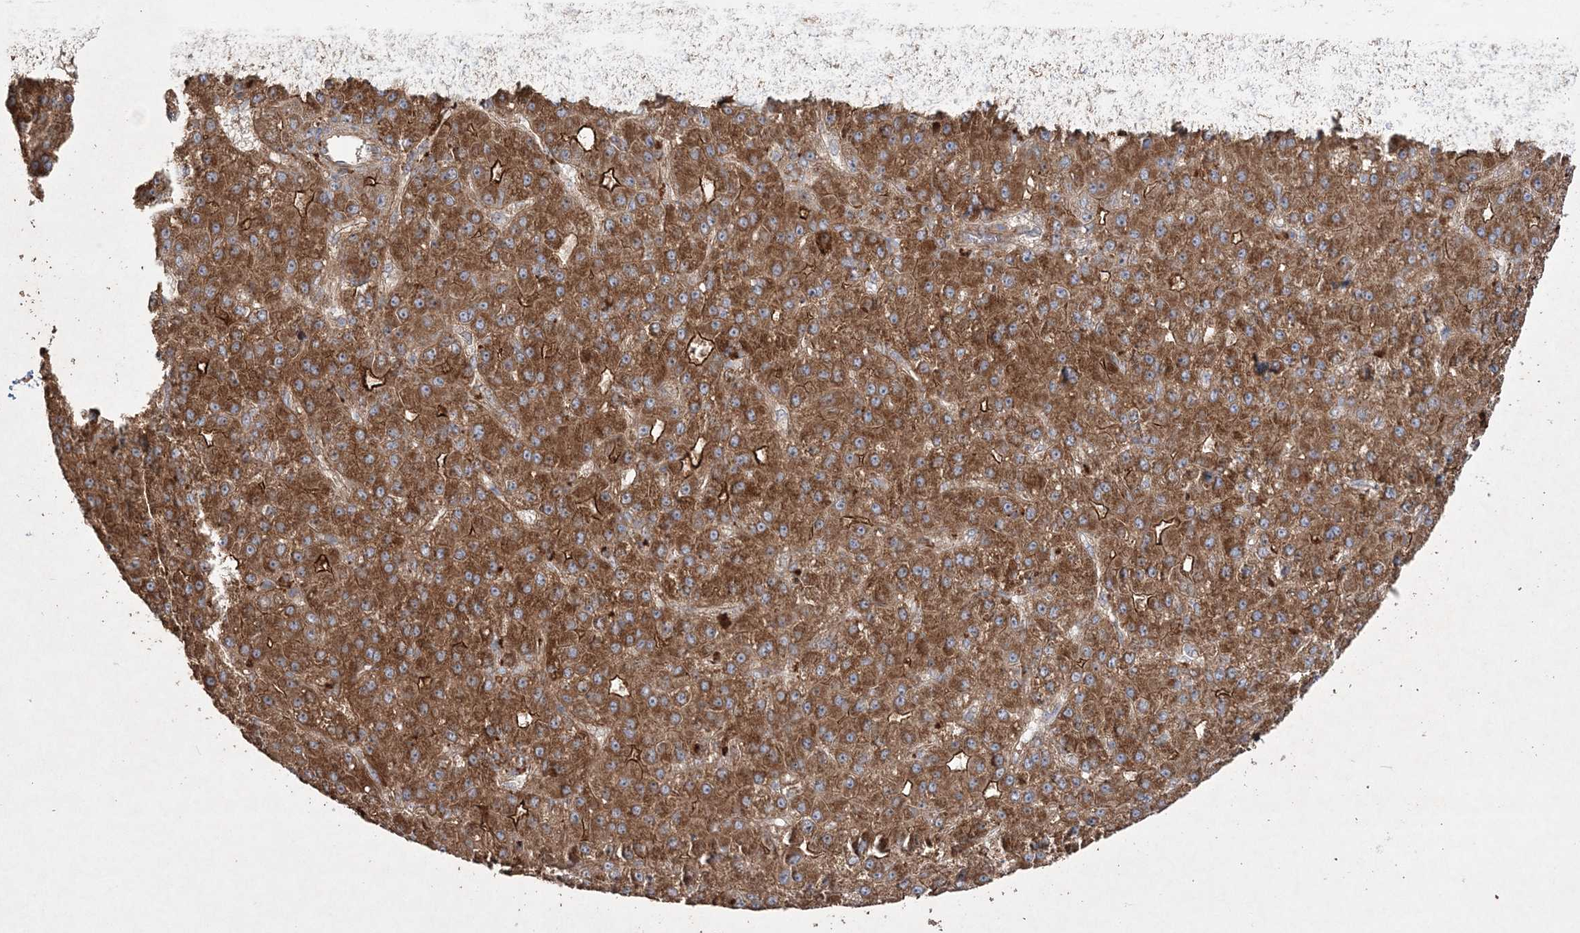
{"staining": {"intensity": "strong", "quantity": ">75%", "location": "cytoplasmic/membranous"}, "tissue": "liver cancer", "cell_type": "Tumor cells", "image_type": "cancer", "snomed": [{"axis": "morphology", "description": "Carcinoma, Hepatocellular, NOS"}, {"axis": "topography", "description": "Liver"}], "caption": "Tumor cells display high levels of strong cytoplasmic/membranous positivity in approximately >75% of cells in human liver cancer (hepatocellular carcinoma). (brown staining indicates protein expression, while blue staining denotes nuclei).", "gene": "TTC7A", "patient": {"sex": "male", "age": 67}}